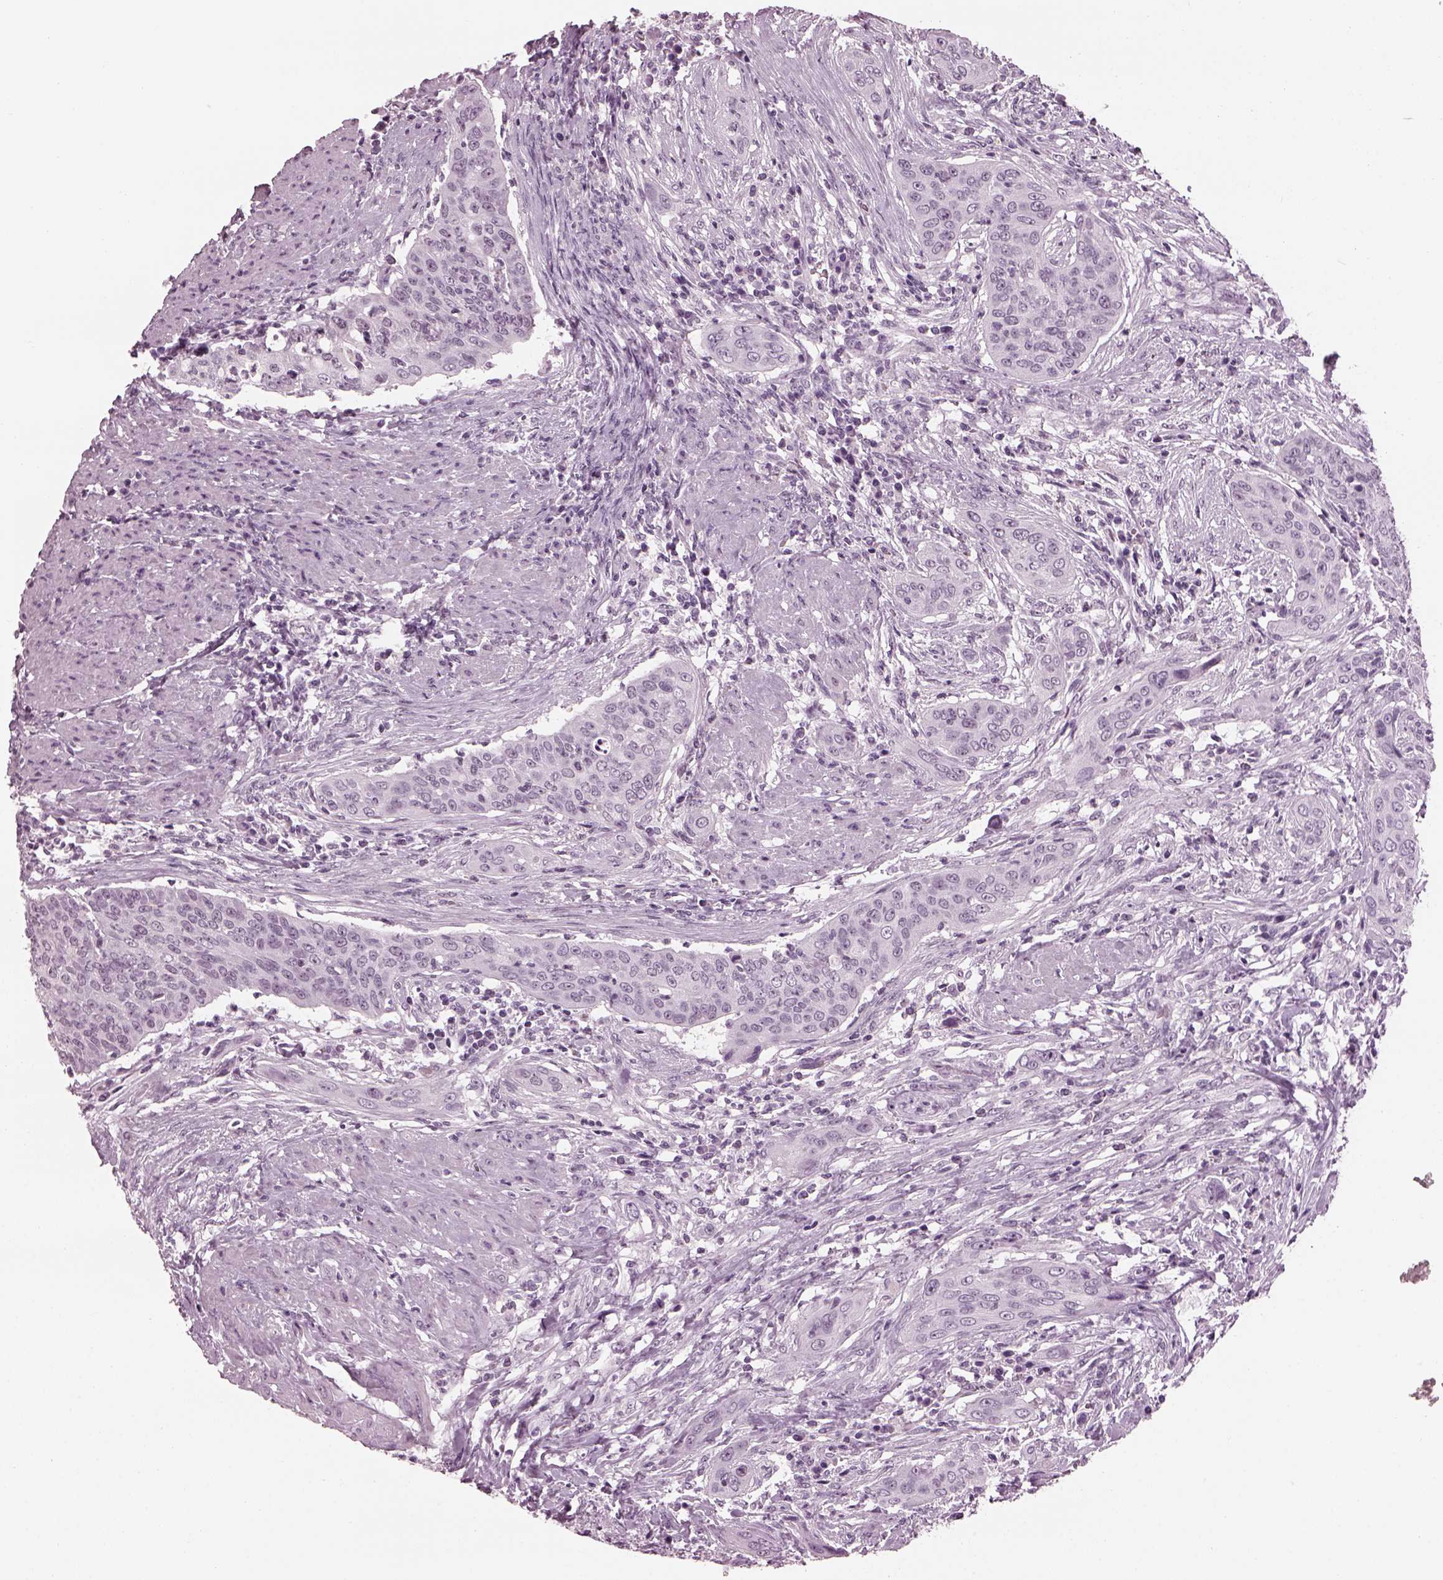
{"staining": {"intensity": "negative", "quantity": "none", "location": "none"}, "tissue": "urothelial cancer", "cell_type": "Tumor cells", "image_type": "cancer", "snomed": [{"axis": "morphology", "description": "Urothelial carcinoma, High grade"}, {"axis": "topography", "description": "Urinary bladder"}], "caption": "DAB immunohistochemical staining of urothelial cancer shows no significant staining in tumor cells. (DAB immunohistochemistry (IHC) with hematoxylin counter stain).", "gene": "ADGRG2", "patient": {"sex": "male", "age": 82}}